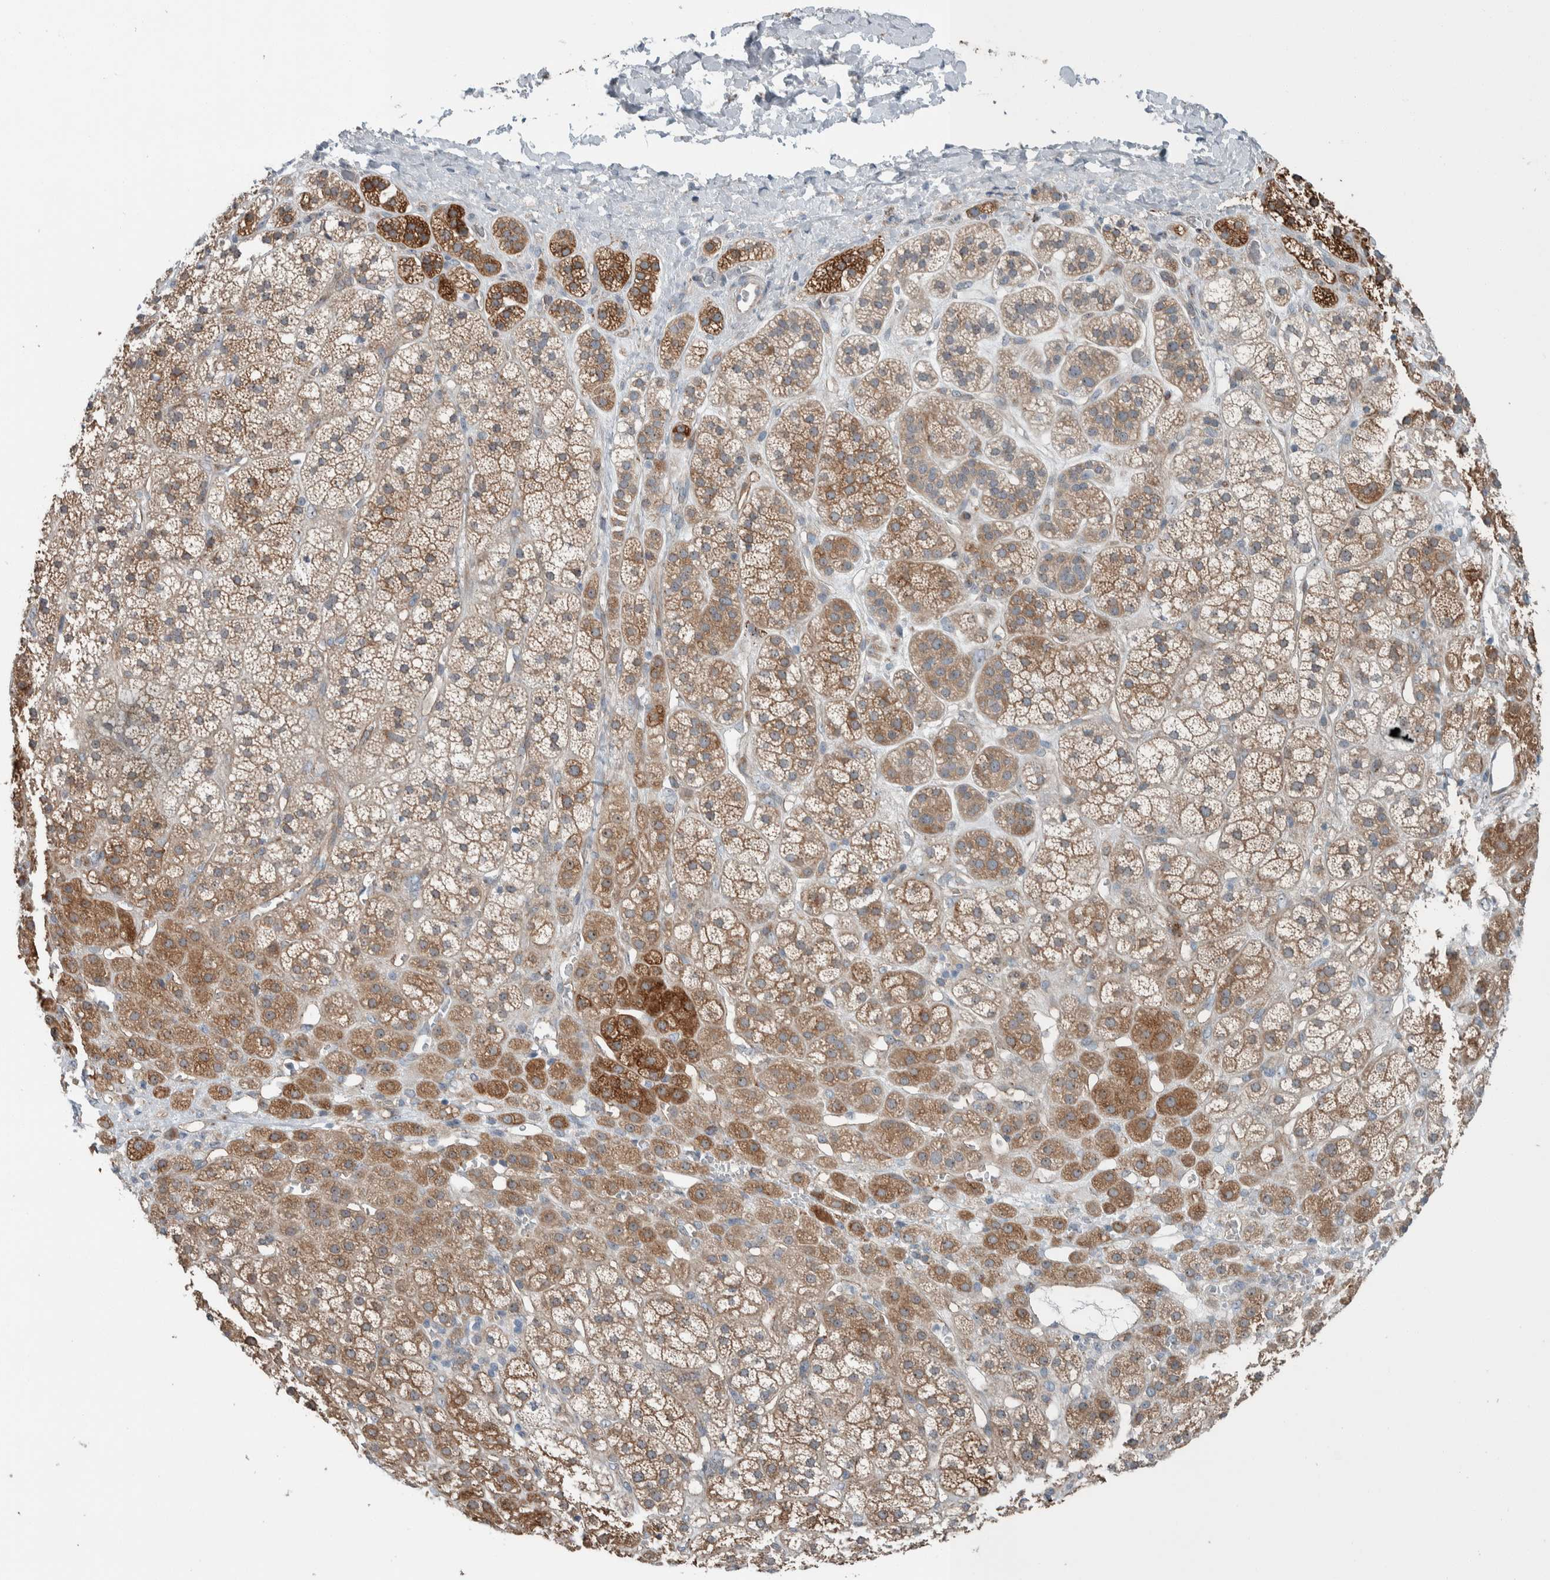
{"staining": {"intensity": "moderate", "quantity": ">75%", "location": "cytoplasmic/membranous"}, "tissue": "adrenal gland", "cell_type": "Glandular cells", "image_type": "normal", "snomed": [{"axis": "morphology", "description": "Normal tissue, NOS"}, {"axis": "topography", "description": "Adrenal gland"}], "caption": "Immunohistochemical staining of unremarkable human adrenal gland exhibits medium levels of moderate cytoplasmic/membranous staining in approximately >75% of glandular cells. (DAB = brown stain, brightfield microscopy at high magnification).", "gene": "USP25", "patient": {"sex": "male", "age": 56}}